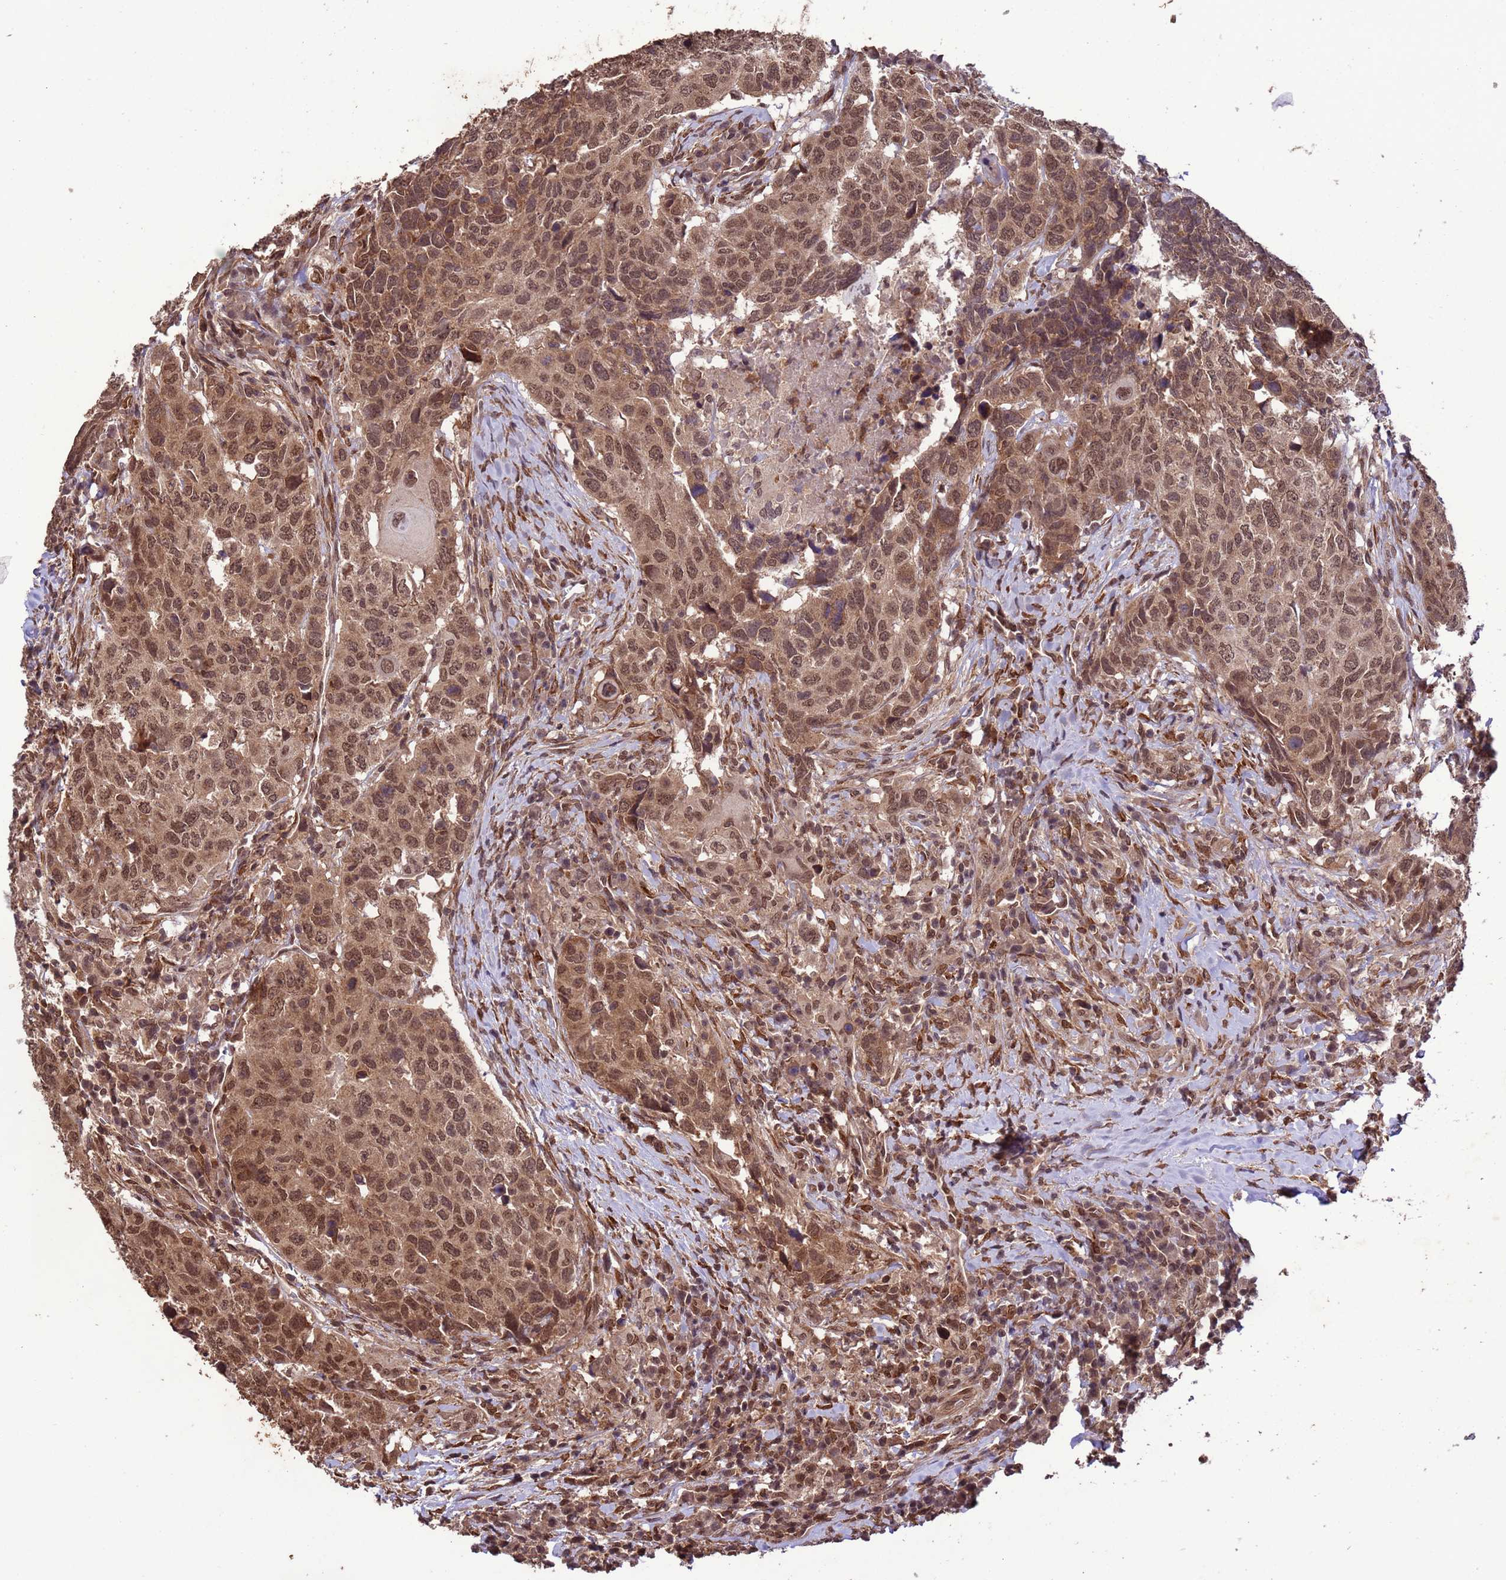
{"staining": {"intensity": "moderate", "quantity": ">75%", "location": "cytoplasmic/membranous,nuclear"}, "tissue": "head and neck cancer", "cell_type": "Tumor cells", "image_type": "cancer", "snomed": [{"axis": "morphology", "description": "Squamous cell carcinoma, NOS"}, {"axis": "topography", "description": "Head-Neck"}], "caption": "Tumor cells demonstrate medium levels of moderate cytoplasmic/membranous and nuclear staining in approximately >75% of cells in head and neck cancer (squamous cell carcinoma).", "gene": "VSTM4", "patient": {"sex": "male", "age": 66}}